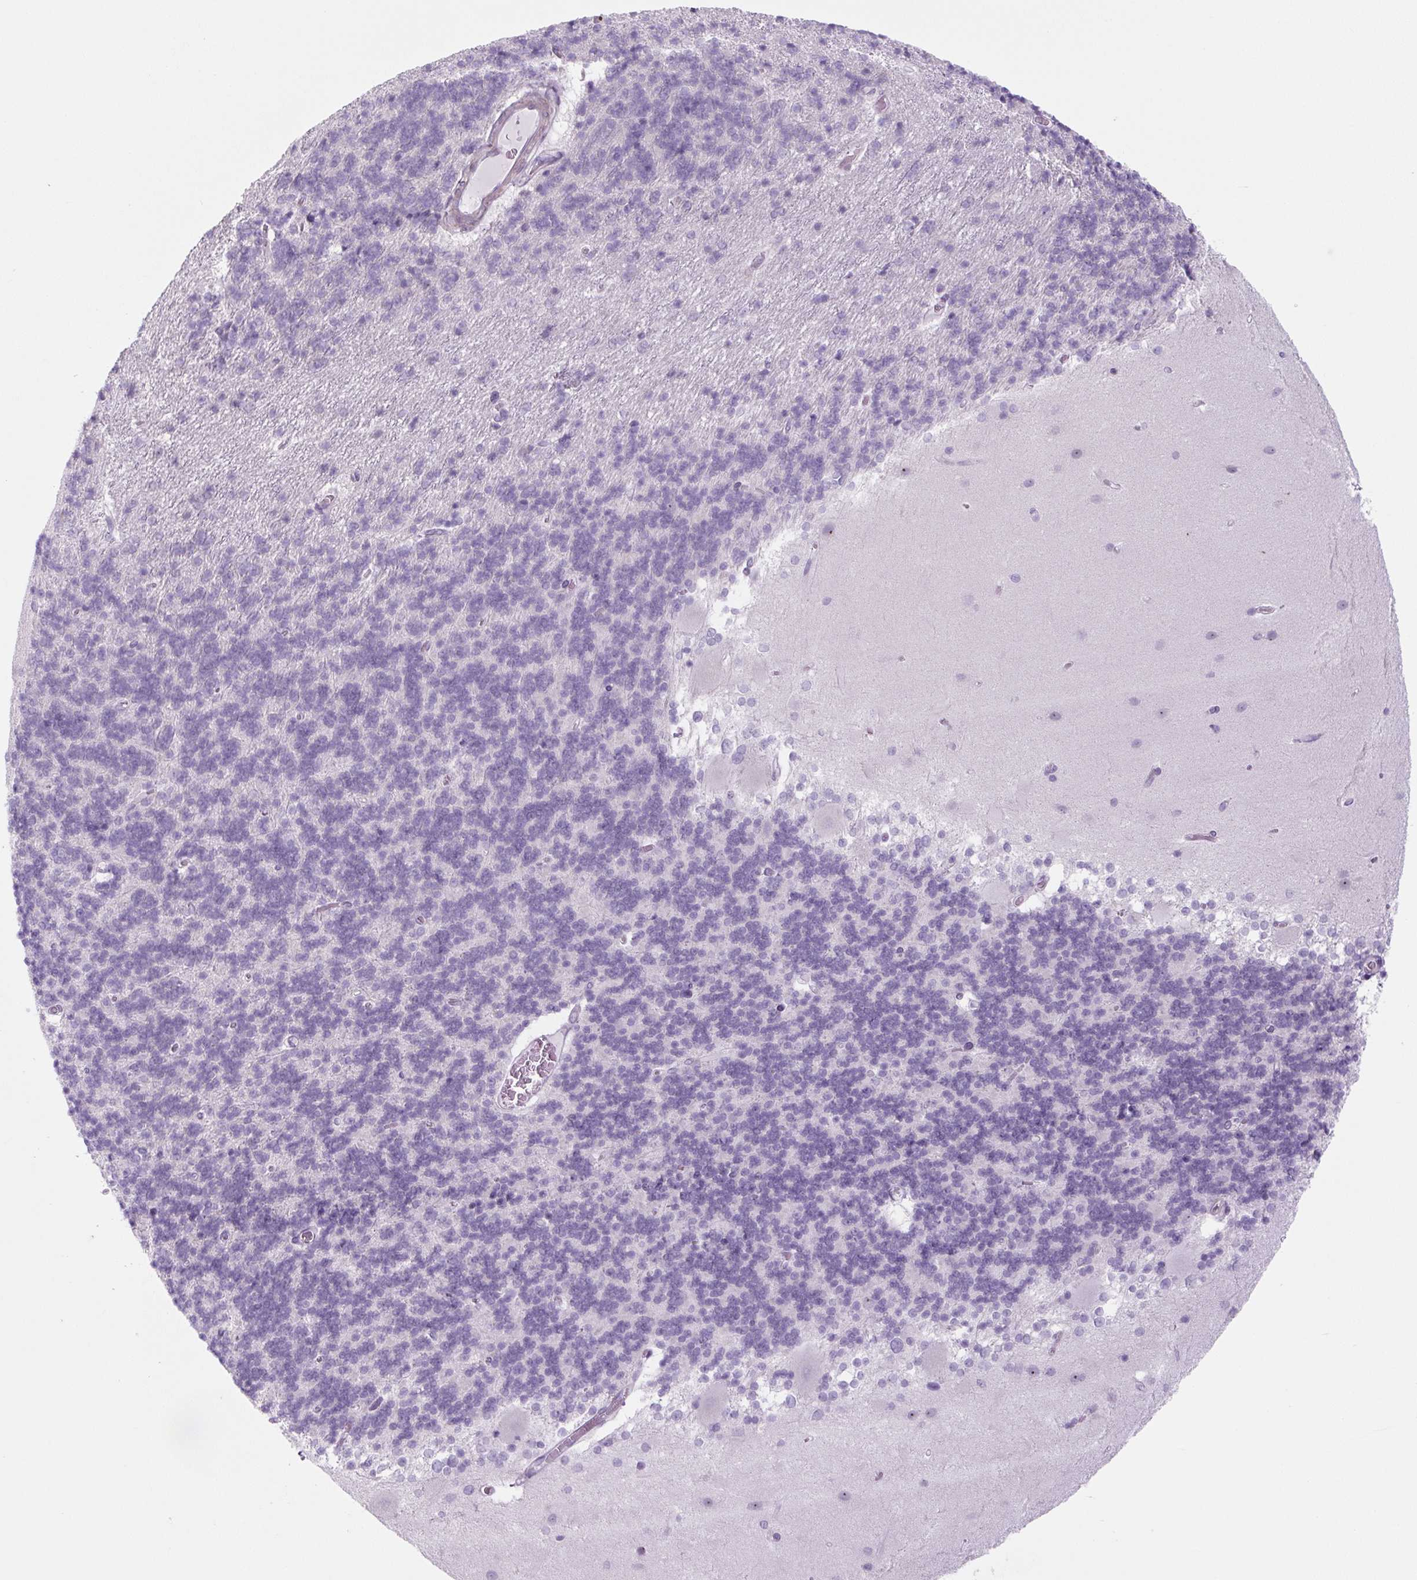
{"staining": {"intensity": "negative", "quantity": "none", "location": "none"}, "tissue": "cerebellum", "cell_type": "Cells in granular layer", "image_type": "normal", "snomed": [{"axis": "morphology", "description": "Normal tissue, NOS"}, {"axis": "topography", "description": "Cerebellum"}], "caption": "This is an immunohistochemistry histopathology image of benign human cerebellum. There is no positivity in cells in granular layer.", "gene": "RRS1", "patient": {"sex": "female", "age": 54}}